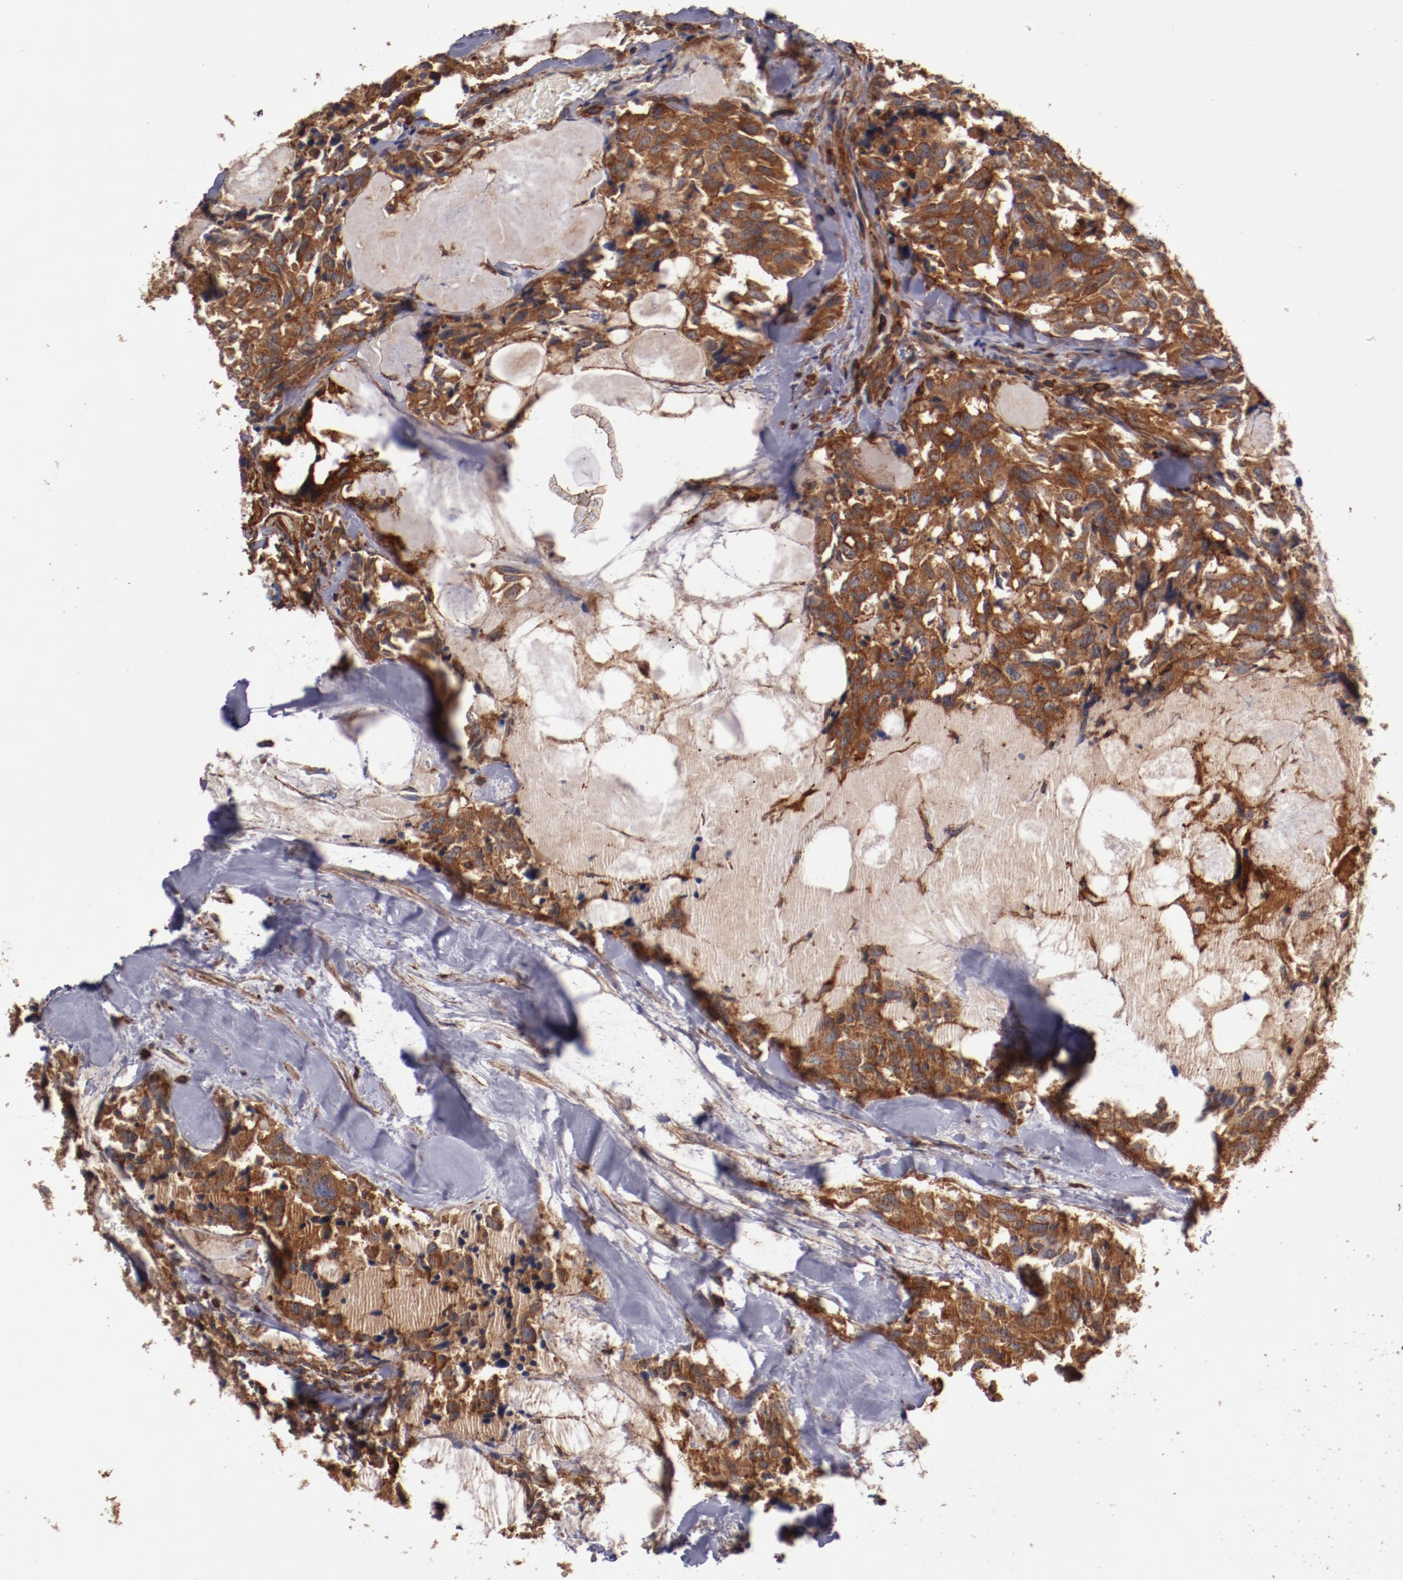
{"staining": {"intensity": "strong", "quantity": ">75%", "location": "cytoplasmic/membranous"}, "tissue": "thyroid cancer", "cell_type": "Tumor cells", "image_type": "cancer", "snomed": [{"axis": "morphology", "description": "Carcinoma, NOS"}, {"axis": "morphology", "description": "Carcinoid, malignant, NOS"}, {"axis": "topography", "description": "Thyroid gland"}], "caption": "This micrograph shows malignant carcinoid (thyroid) stained with IHC to label a protein in brown. The cytoplasmic/membranous of tumor cells show strong positivity for the protein. Nuclei are counter-stained blue.", "gene": "TMOD3", "patient": {"sex": "male", "age": 33}}